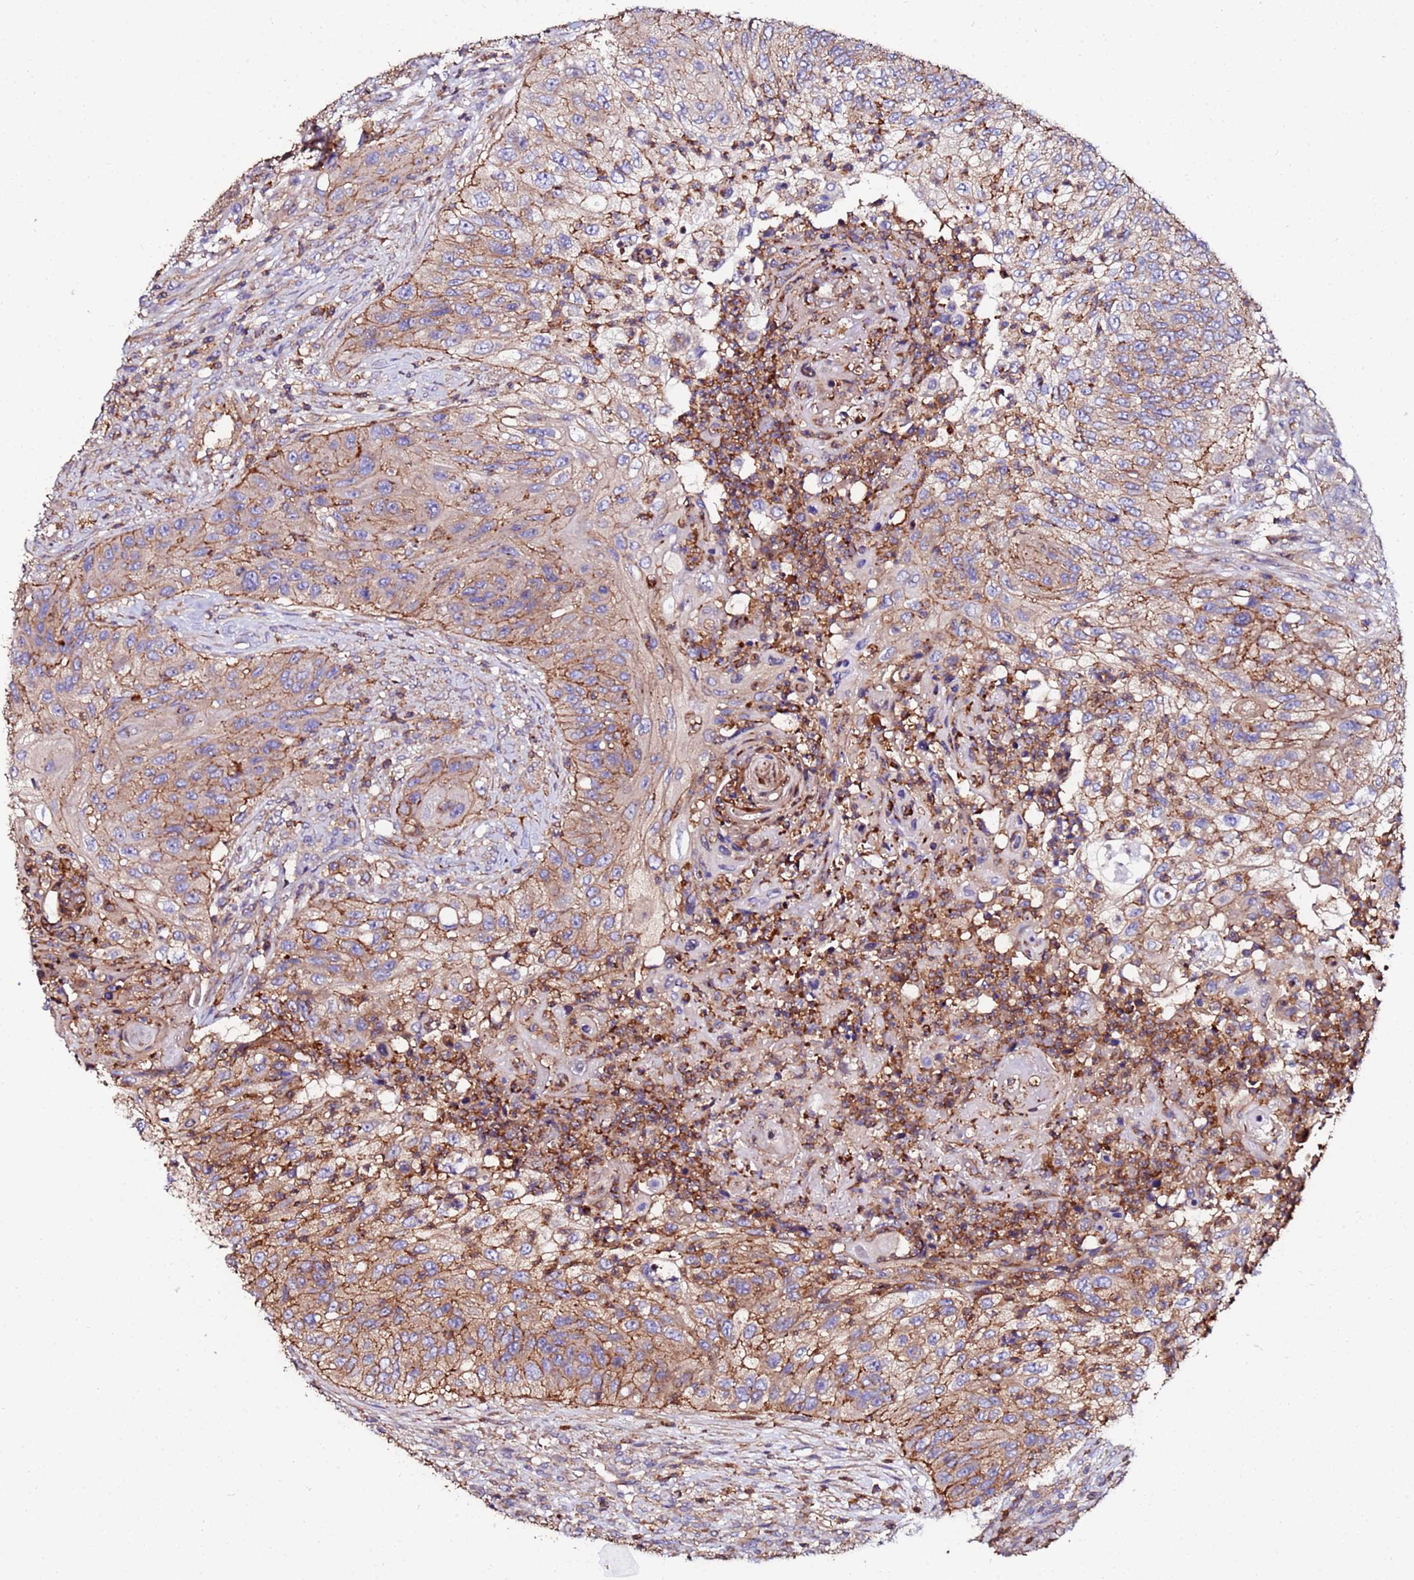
{"staining": {"intensity": "moderate", "quantity": ">75%", "location": "cytoplasmic/membranous"}, "tissue": "urothelial cancer", "cell_type": "Tumor cells", "image_type": "cancer", "snomed": [{"axis": "morphology", "description": "Urothelial carcinoma, High grade"}, {"axis": "topography", "description": "Urinary bladder"}], "caption": "Protein analysis of urothelial cancer tissue exhibits moderate cytoplasmic/membranous staining in about >75% of tumor cells. Nuclei are stained in blue.", "gene": "POTEE", "patient": {"sex": "female", "age": 60}}